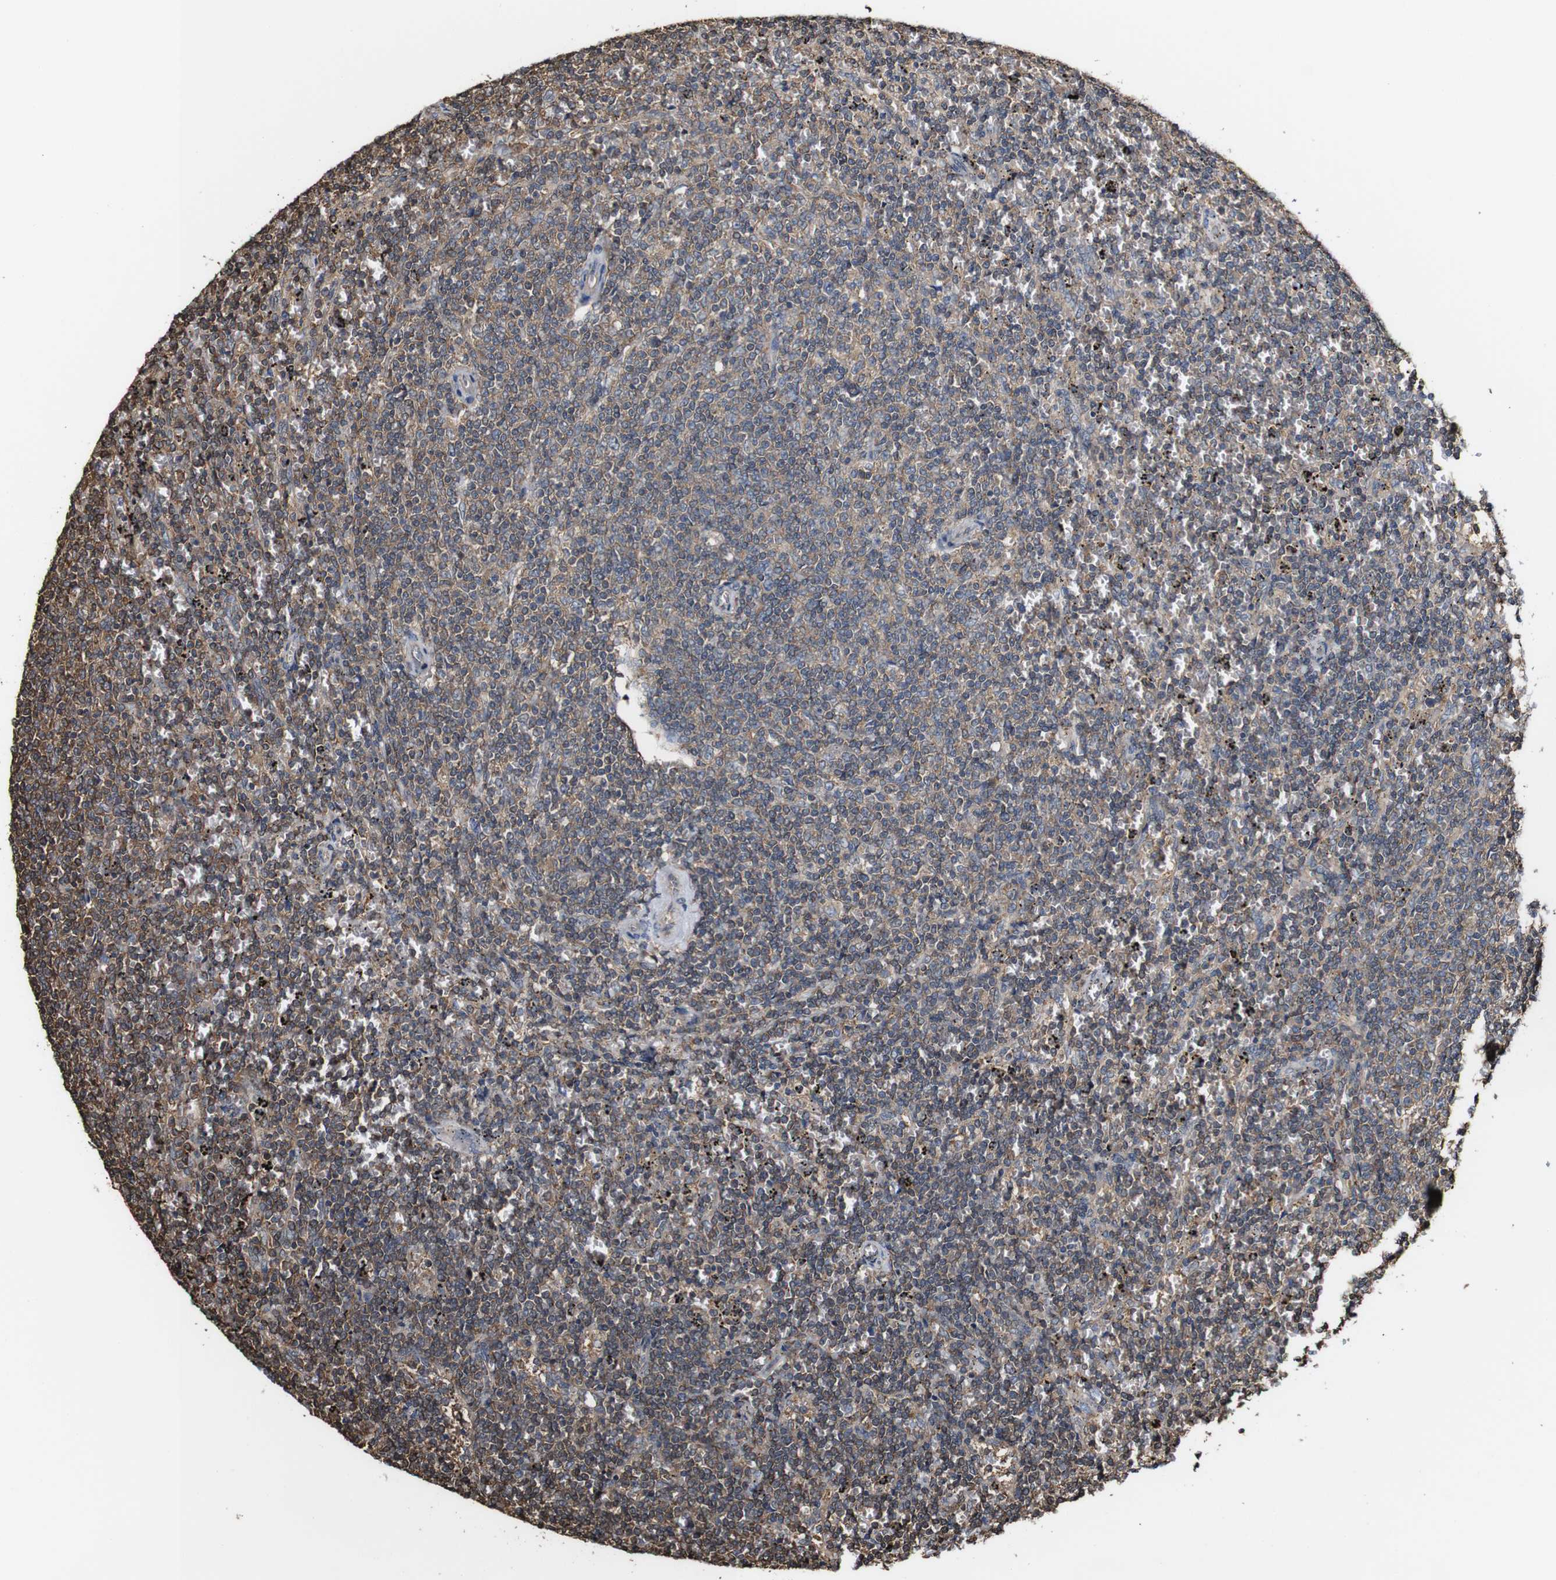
{"staining": {"intensity": "moderate", "quantity": "25%-75%", "location": "cytoplasmic/membranous"}, "tissue": "lymphoma", "cell_type": "Tumor cells", "image_type": "cancer", "snomed": [{"axis": "morphology", "description": "Malignant lymphoma, non-Hodgkin's type, Low grade"}, {"axis": "topography", "description": "Spleen"}], "caption": "Moderate cytoplasmic/membranous staining is present in about 25%-75% of tumor cells in low-grade malignant lymphoma, non-Hodgkin's type.", "gene": "PTPRR", "patient": {"sex": "female", "age": 50}}